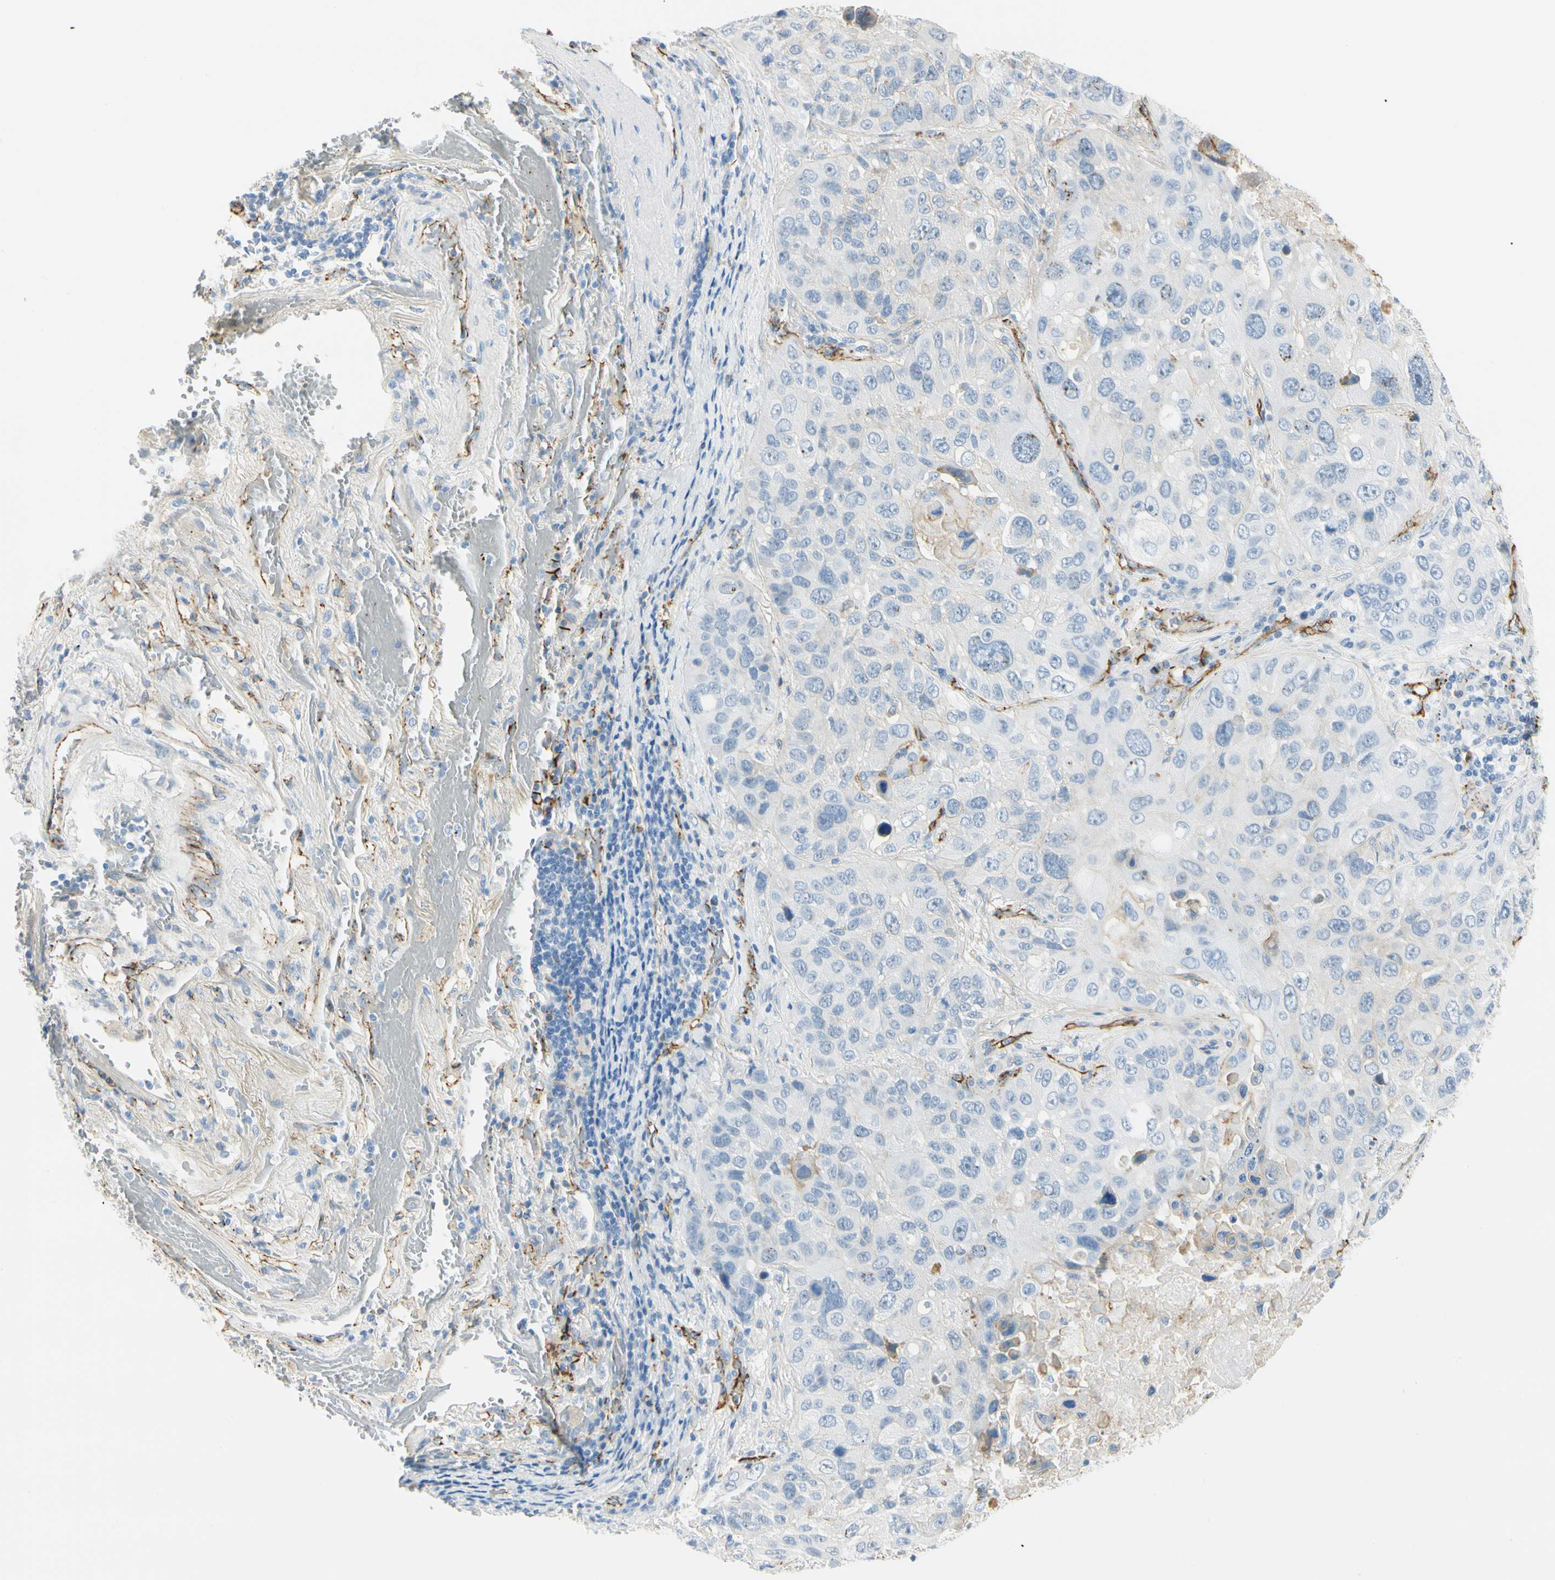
{"staining": {"intensity": "weak", "quantity": "<25%", "location": "cytoplasmic/membranous"}, "tissue": "lung cancer", "cell_type": "Tumor cells", "image_type": "cancer", "snomed": [{"axis": "morphology", "description": "Squamous cell carcinoma, NOS"}, {"axis": "topography", "description": "Lung"}], "caption": "There is no significant positivity in tumor cells of lung squamous cell carcinoma.", "gene": "VPS9D1", "patient": {"sex": "male", "age": 57}}